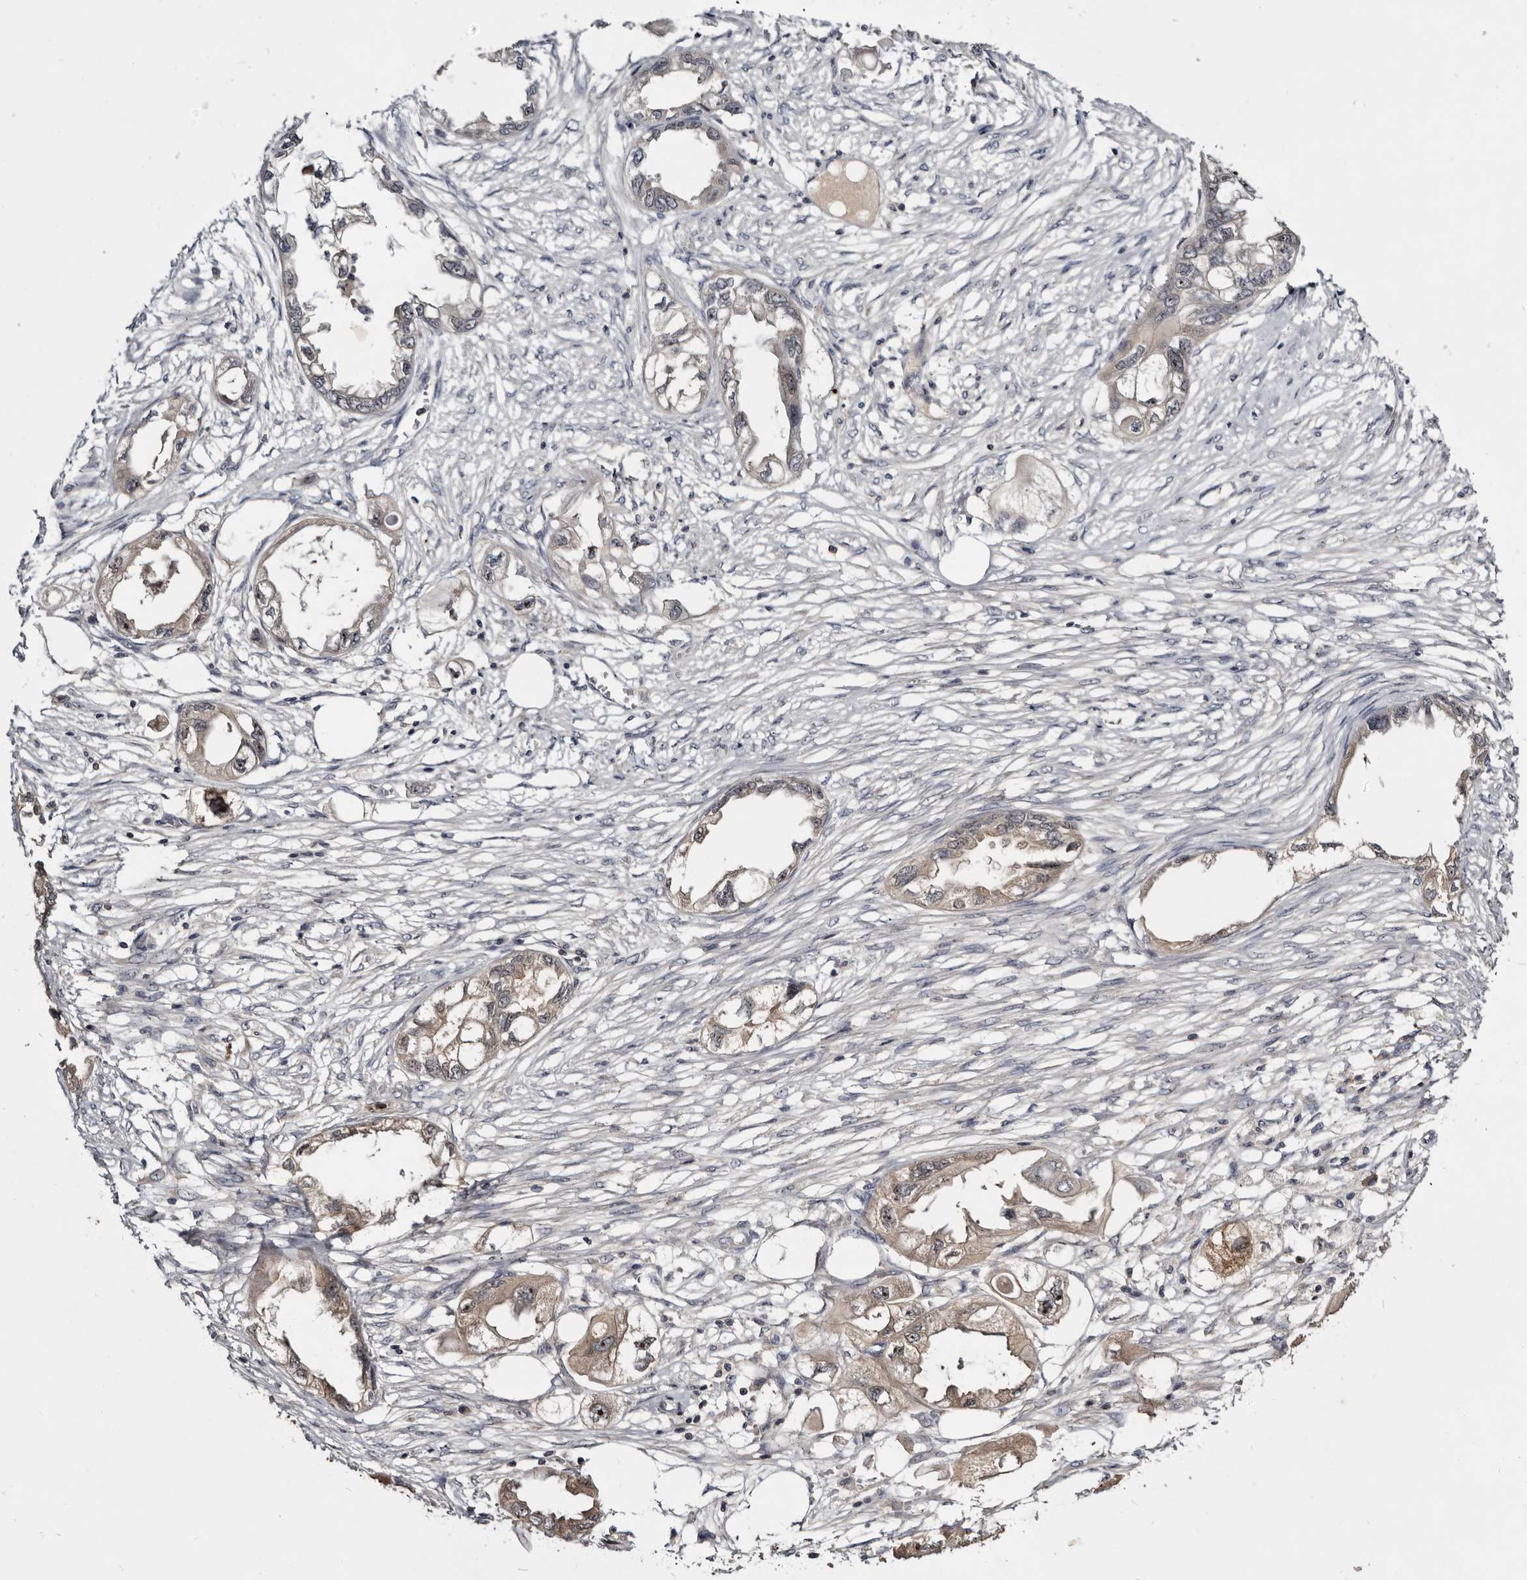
{"staining": {"intensity": "weak", "quantity": "25%-75%", "location": "cytoplasmic/membranous"}, "tissue": "endometrial cancer", "cell_type": "Tumor cells", "image_type": "cancer", "snomed": [{"axis": "morphology", "description": "Adenocarcinoma, NOS"}, {"axis": "morphology", "description": "Adenocarcinoma, metastatic, NOS"}, {"axis": "topography", "description": "Adipose tissue"}, {"axis": "topography", "description": "Endometrium"}], "caption": "A histopathology image of human endometrial adenocarcinoma stained for a protein demonstrates weak cytoplasmic/membranous brown staining in tumor cells. Nuclei are stained in blue.", "gene": "TTC39A", "patient": {"sex": "female", "age": 67}}